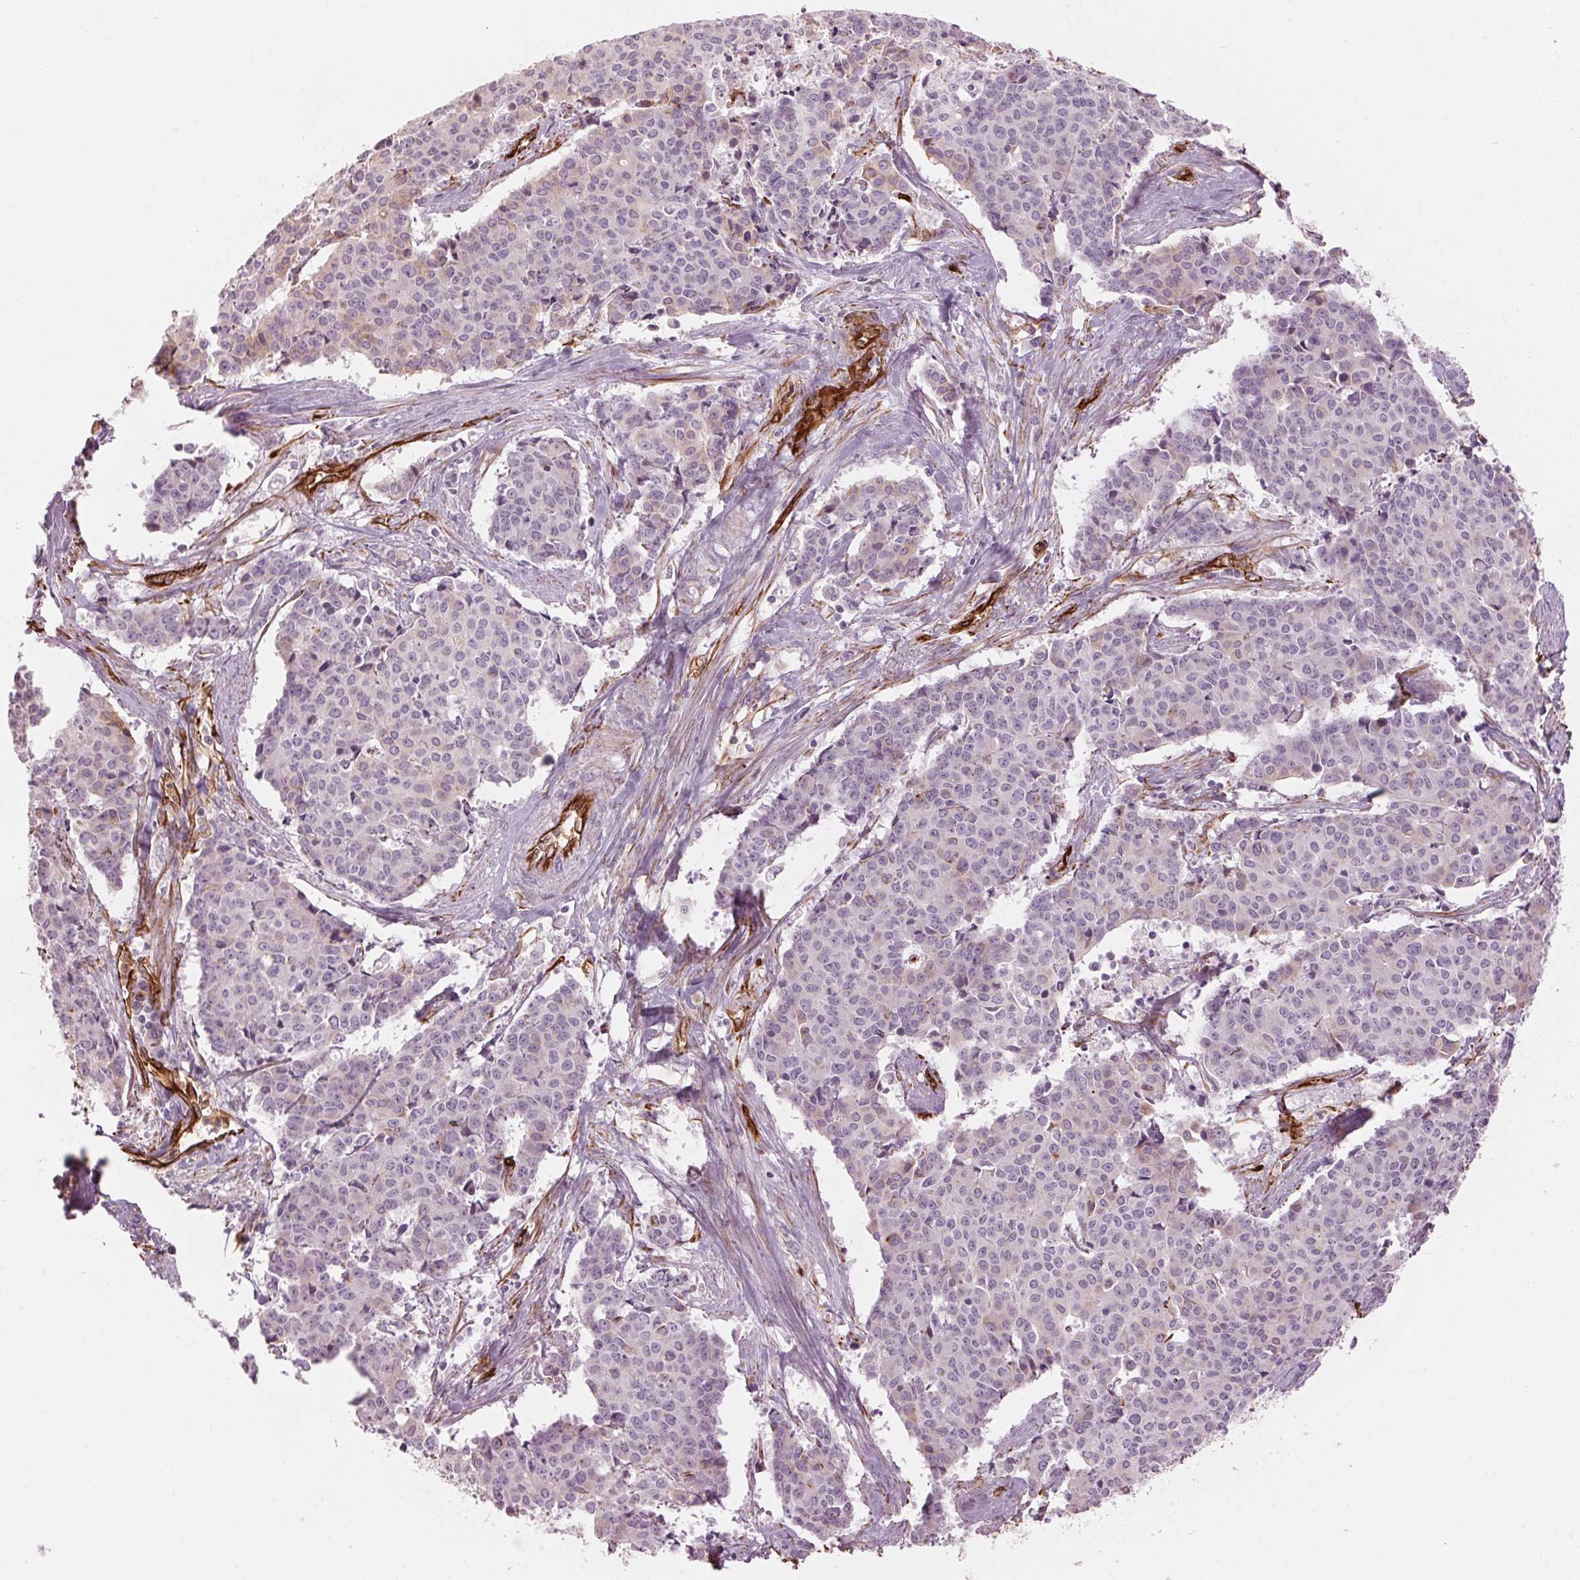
{"staining": {"intensity": "negative", "quantity": "none", "location": "none"}, "tissue": "cervical cancer", "cell_type": "Tumor cells", "image_type": "cancer", "snomed": [{"axis": "morphology", "description": "Squamous cell carcinoma, NOS"}, {"axis": "topography", "description": "Cervix"}], "caption": "Immunohistochemical staining of cervical cancer reveals no significant expression in tumor cells.", "gene": "CLPS", "patient": {"sex": "female", "age": 28}}